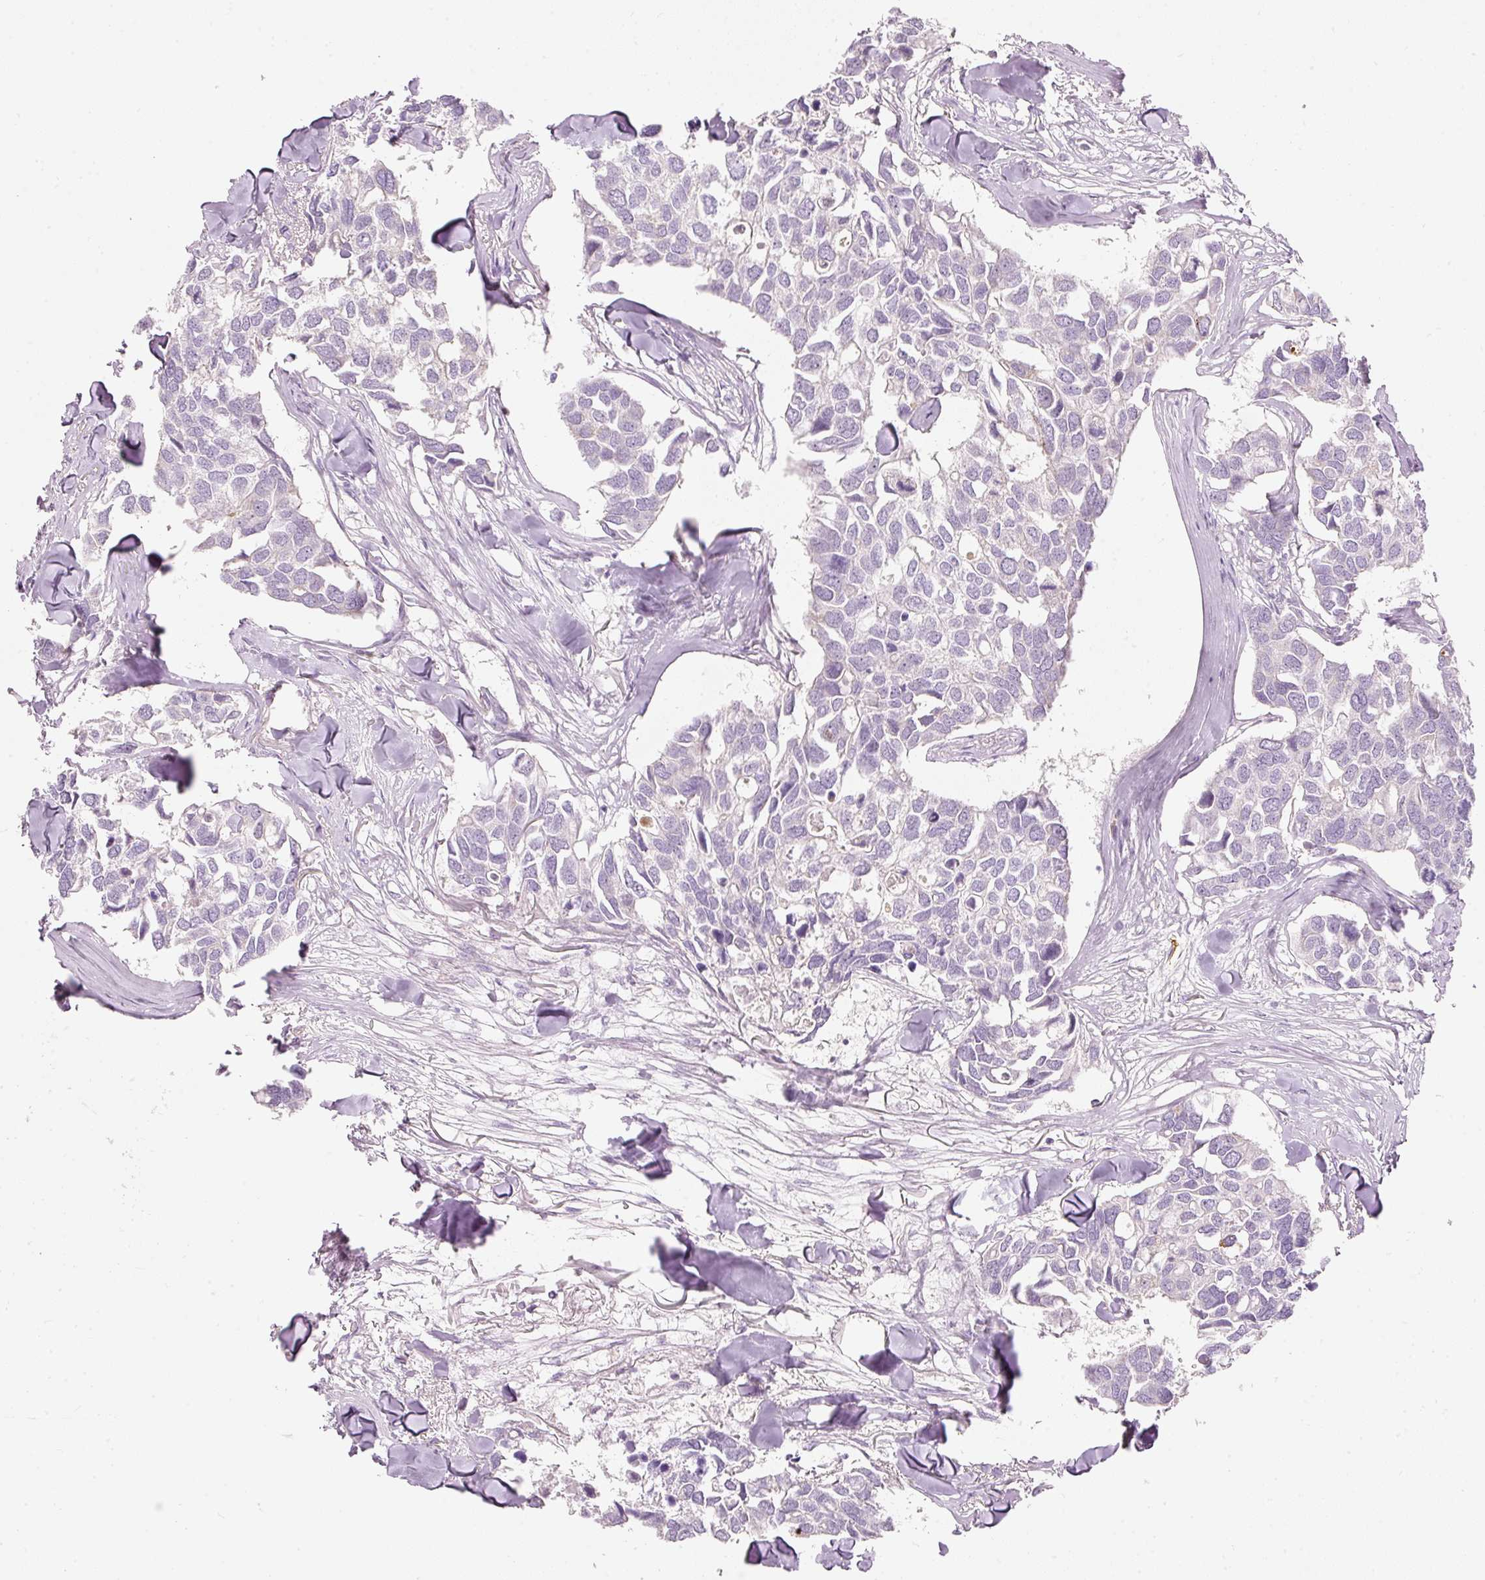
{"staining": {"intensity": "negative", "quantity": "none", "location": "none"}, "tissue": "breast cancer", "cell_type": "Tumor cells", "image_type": "cancer", "snomed": [{"axis": "morphology", "description": "Duct carcinoma"}, {"axis": "topography", "description": "Breast"}], "caption": "Tumor cells show no significant protein staining in breast intraductal carcinoma.", "gene": "MTHFD2", "patient": {"sex": "female", "age": 83}}